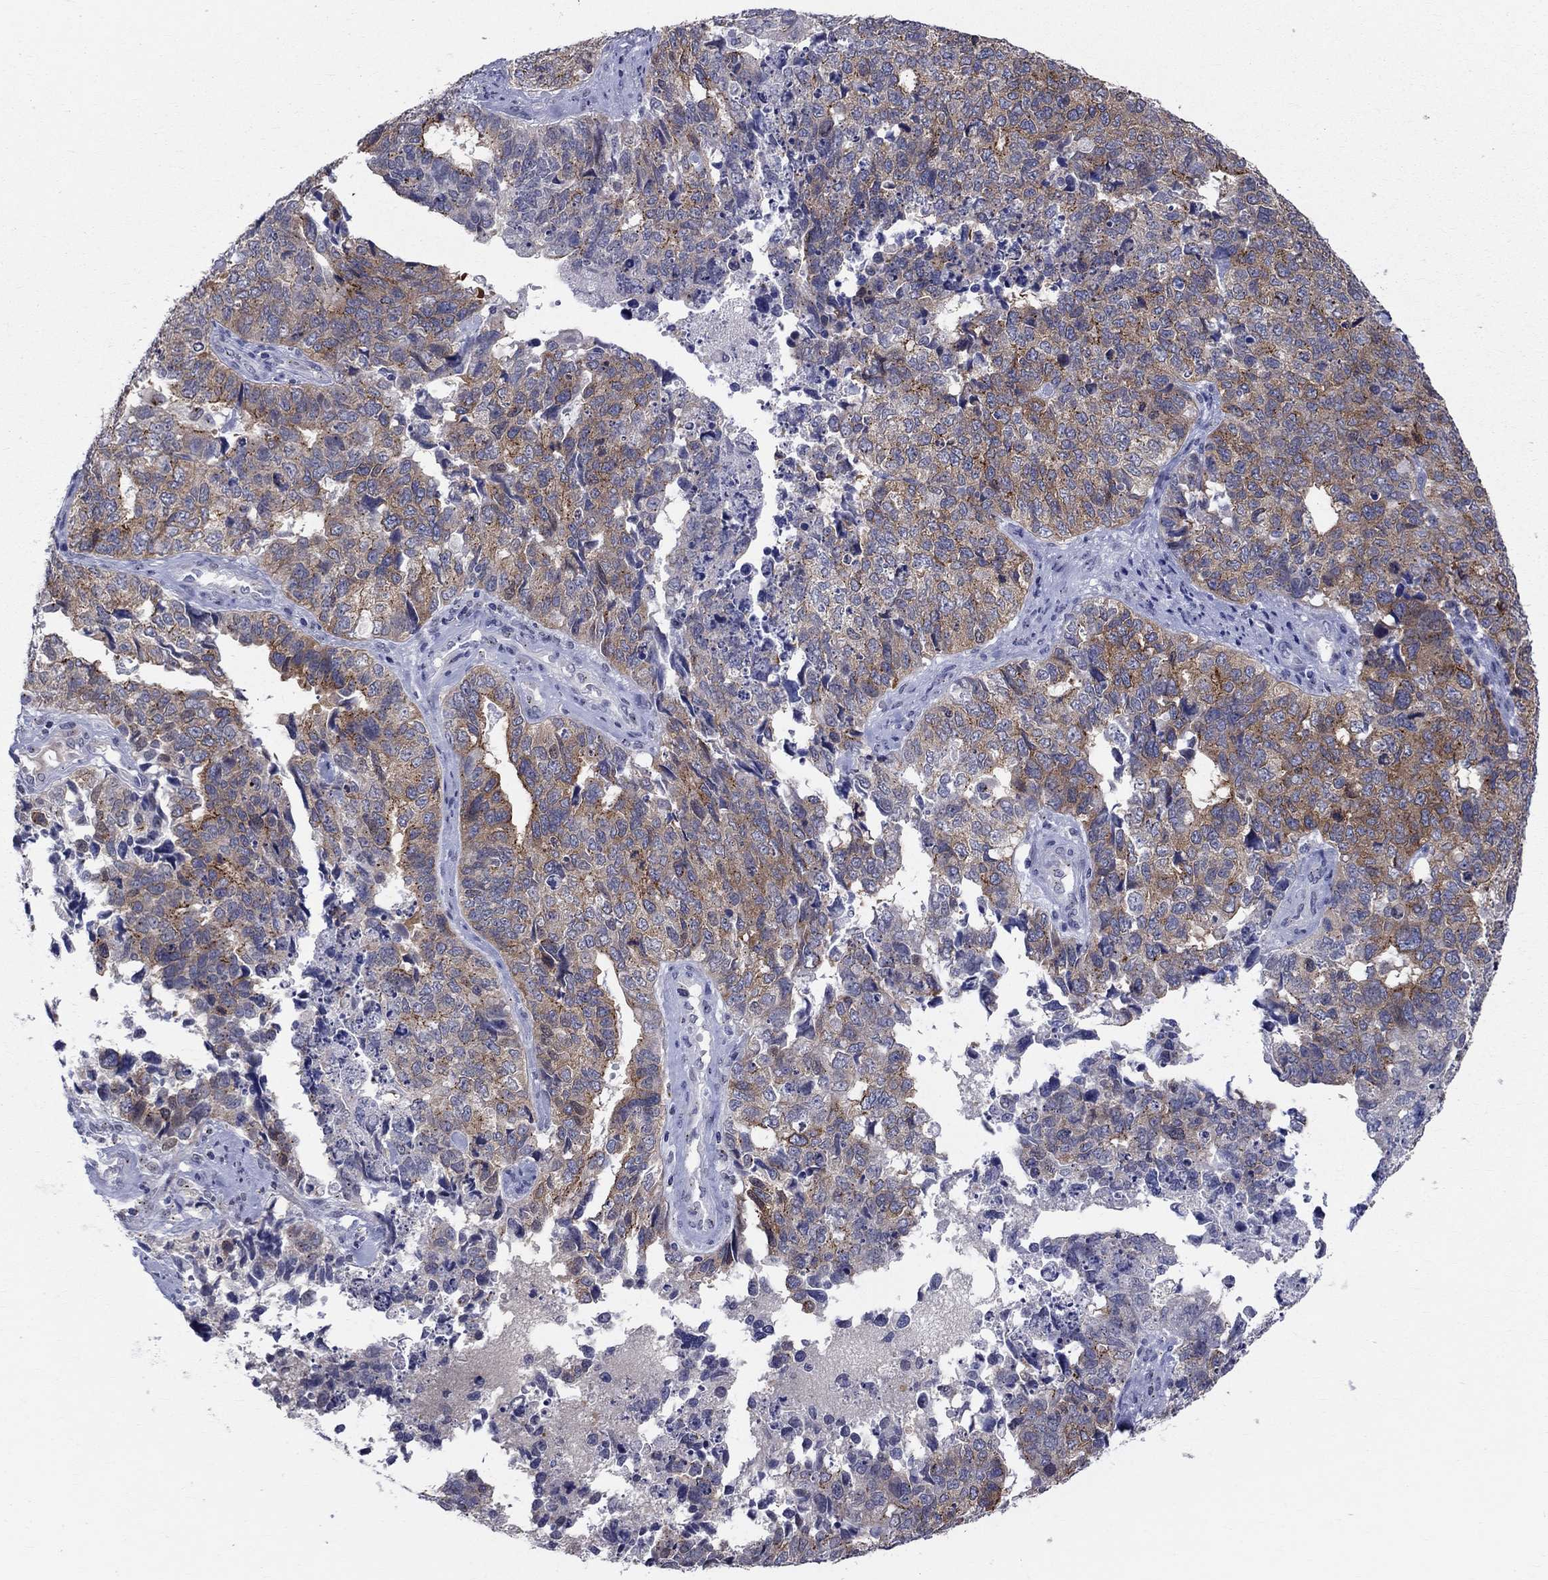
{"staining": {"intensity": "strong", "quantity": "<25%", "location": "cytoplasmic/membranous"}, "tissue": "cervical cancer", "cell_type": "Tumor cells", "image_type": "cancer", "snomed": [{"axis": "morphology", "description": "Squamous cell carcinoma, NOS"}, {"axis": "topography", "description": "Cervix"}], "caption": "Immunohistochemical staining of cervical squamous cell carcinoma exhibits medium levels of strong cytoplasmic/membranous positivity in about <25% of tumor cells. (DAB (3,3'-diaminobenzidine) IHC, brown staining for protein, blue staining for nuclei).", "gene": "CEP43", "patient": {"sex": "female", "age": 63}}